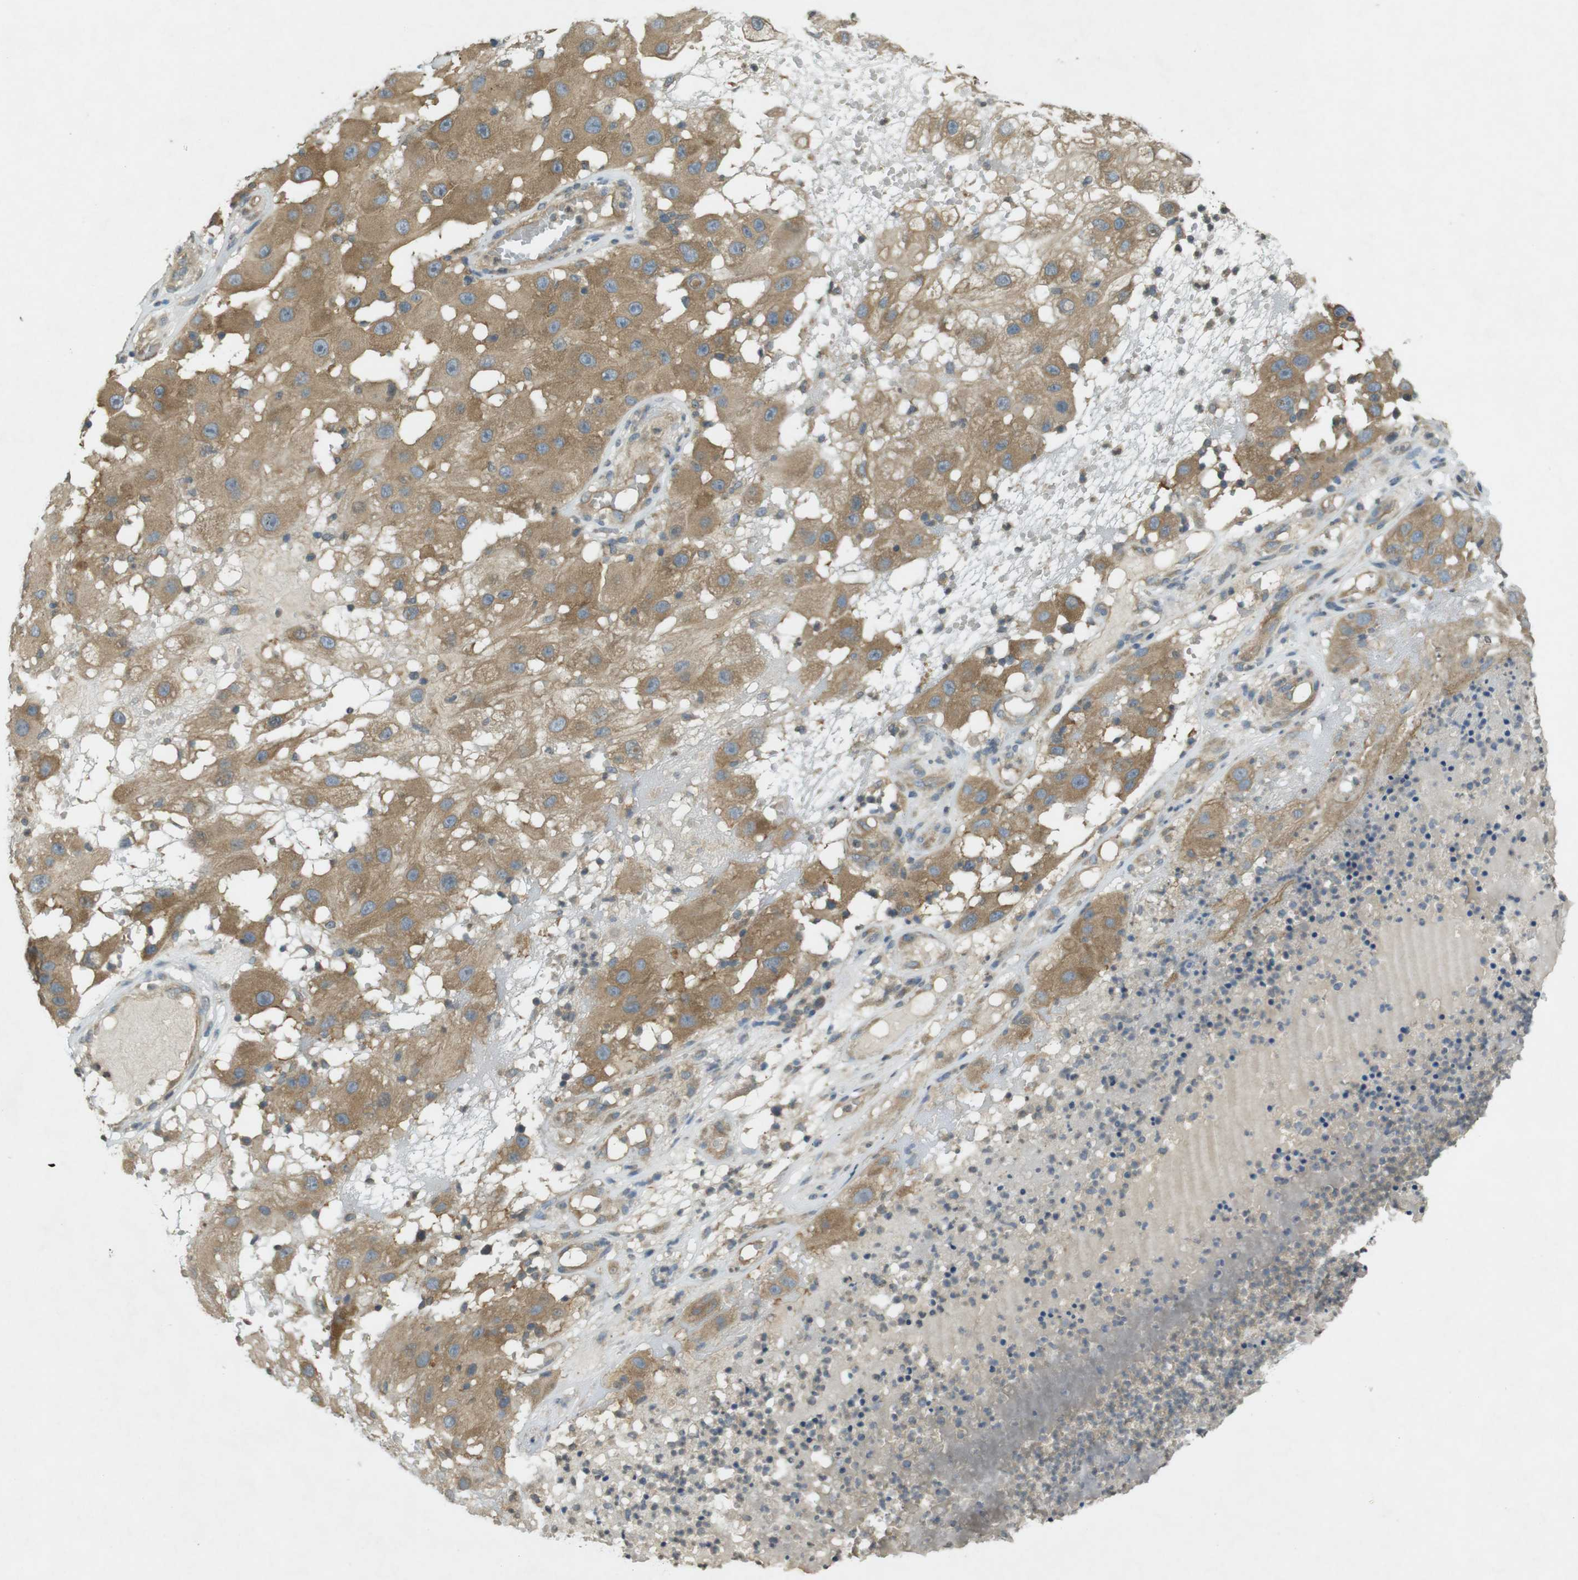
{"staining": {"intensity": "moderate", "quantity": ">75%", "location": "cytoplasmic/membranous"}, "tissue": "melanoma", "cell_type": "Tumor cells", "image_type": "cancer", "snomed": [{"axis": "morphology", "description": "Malignant melanoma, NOS"}, {"axis": "topography", "description": "Skin"}], "caption": "Immunohistochemical staining of melanoma reveals moderate cytoplasmic/membranous protein positivity in approximately >75% of tumor cells.", "gene": "KIF5B", "patient": {"sex": "female", "age": 81}}